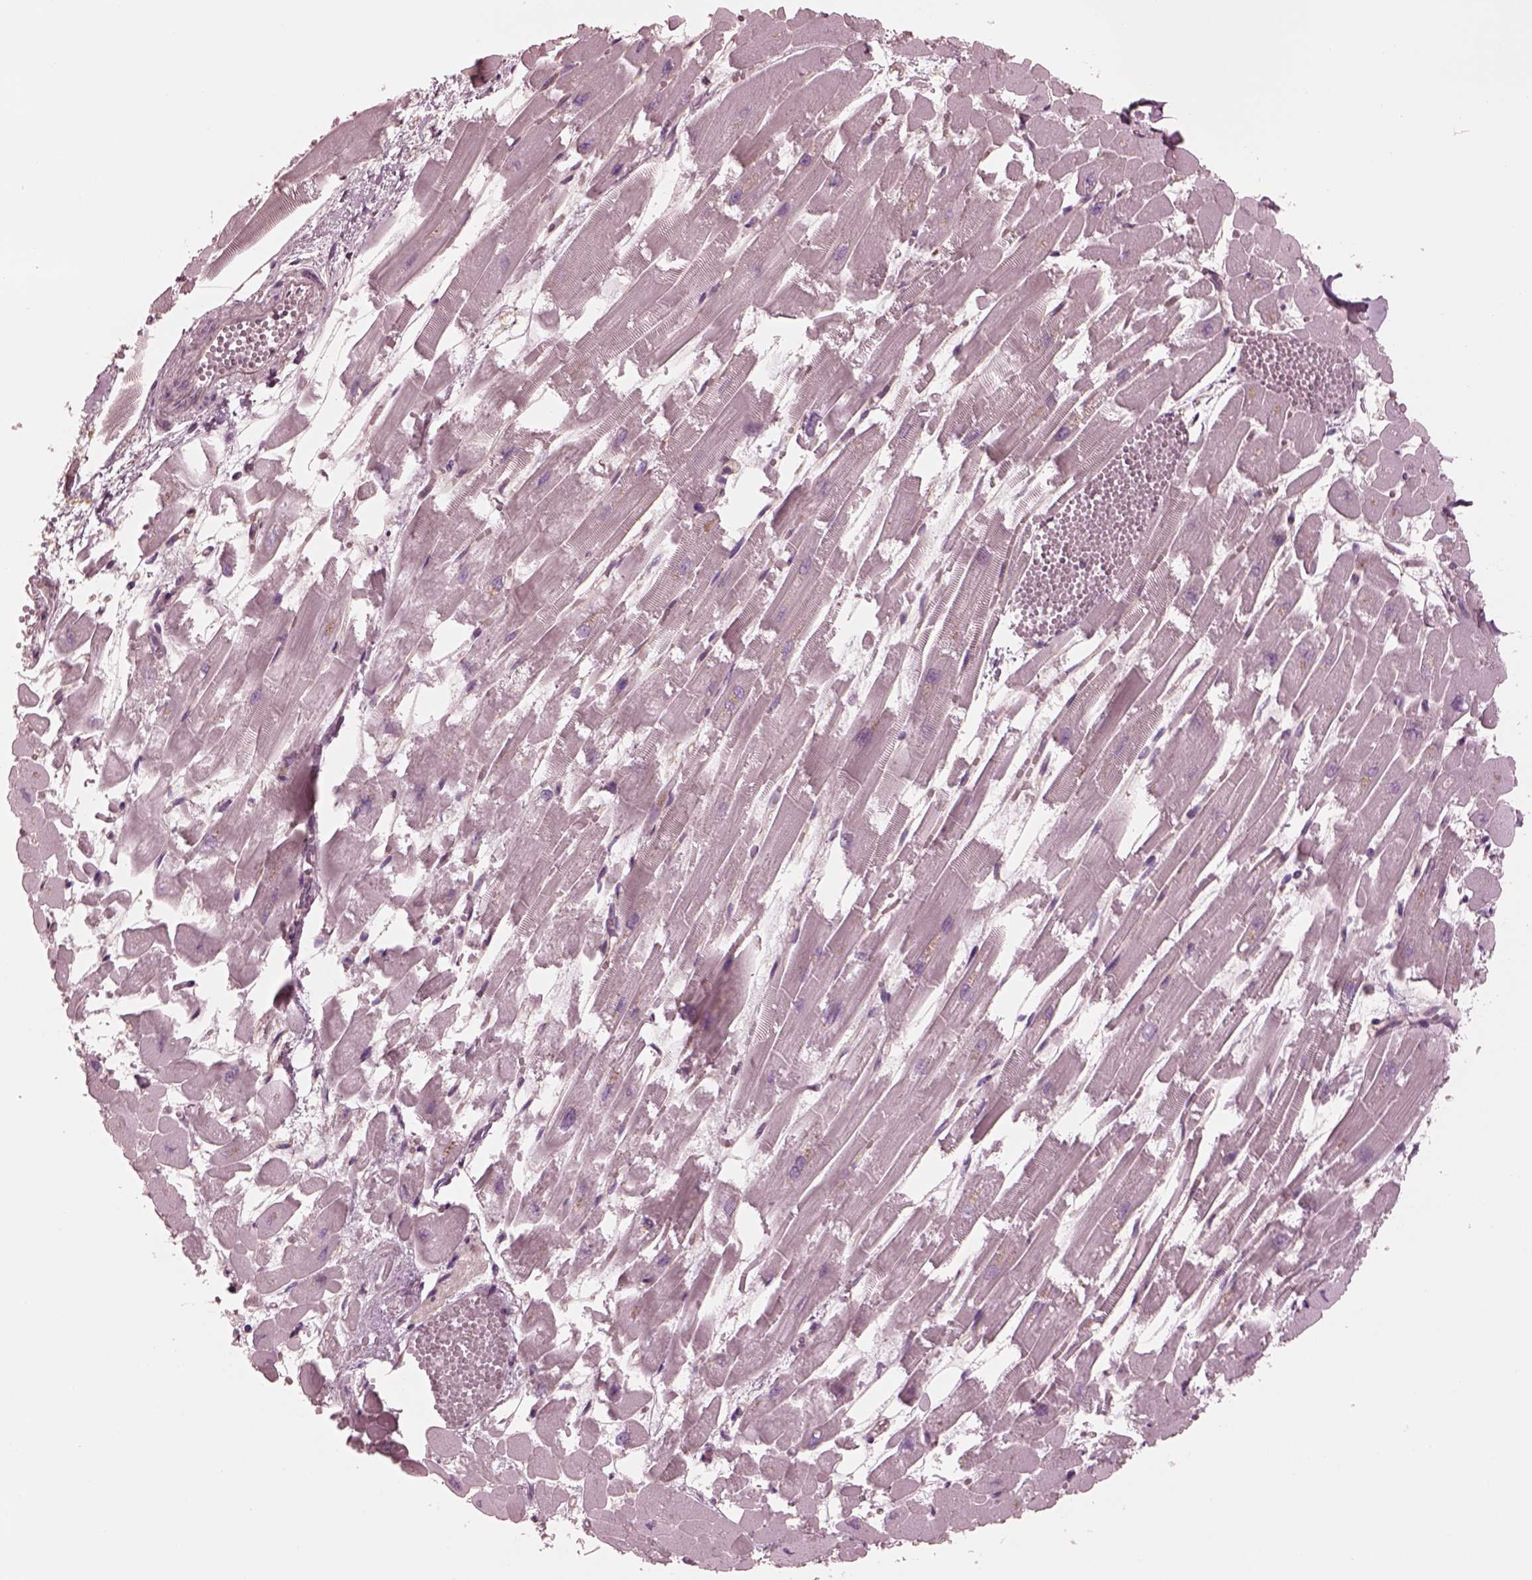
{"staining": {"intensity": "negative", "quantity": "none", "location": "none"}, "tissue": "heart muscle", "cell_type": "Cardiomyocytes", "image_type": "normal", "snomed": [{"axis": "morphology", "description": "Normal tissue, NOS"}, {"axis": "topography", "description": "Heart"}], "caption": "Immunohistochemistry (IHC) photomicrograph of normal heart muscle stained for a protein (brown), which exhibits no positivity in cardiomyocytes.", "gene": "STK33", "patient": {"sex": "female", "age": 52}}